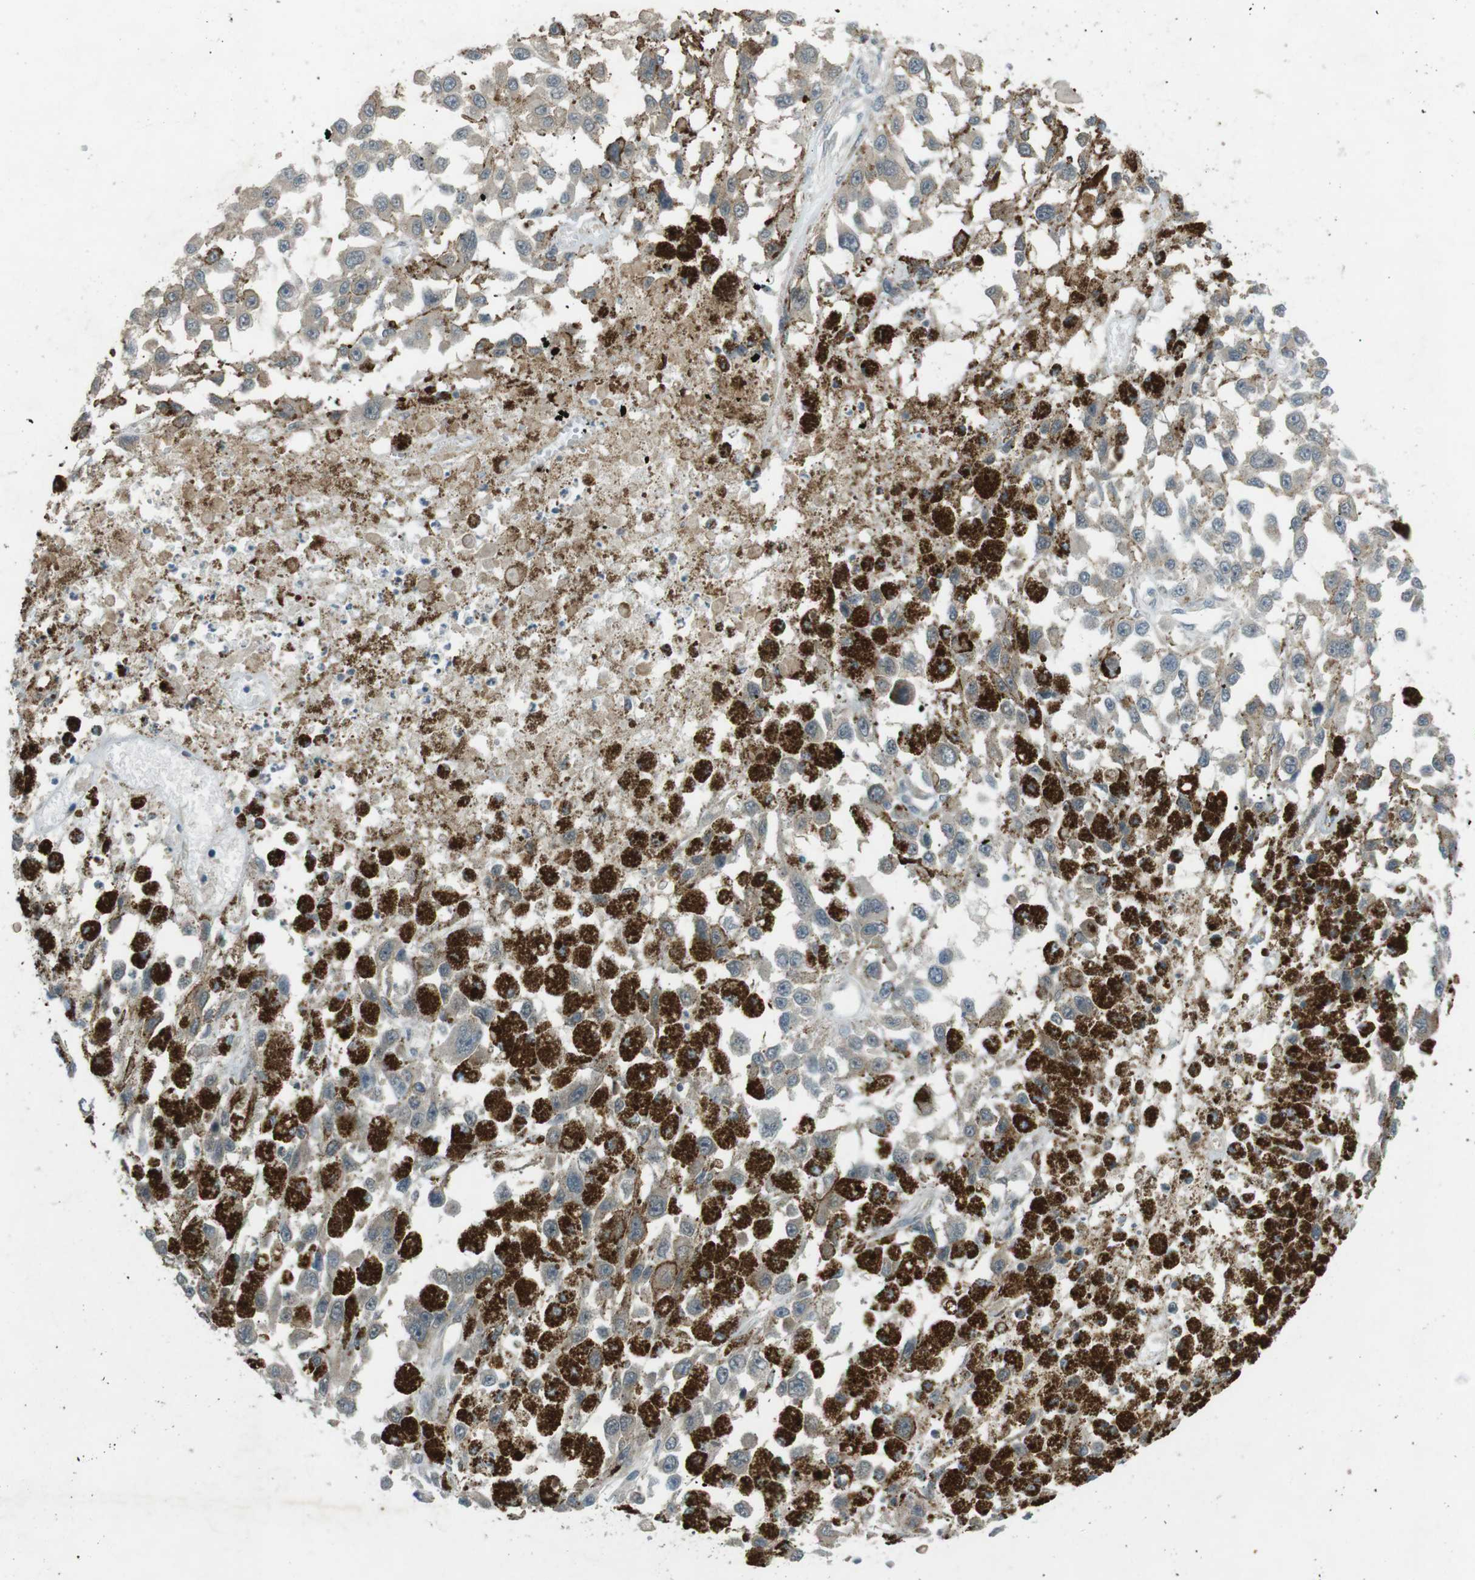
{"staining": {"intensity": "weak", "quantity": "25%-75%", "location": "cytoplasmic/membranous"}, "tissue": "melanoma", "cell_type": "Tumor cells", "image_type": "cancer", "snomed": [{"axis": "morphology", "description": "Malignant melanoma, Metastatic site"}, {"axis": "topography", "description": "Lymph node"}], "caption": "Melanoma tissue shows weak cytoplasmic/membranous expression in about 25%-75% of tumor cells The protein is shown in brown color, while the nuclei are stained blue.", "gene": "TMEM41B", "patient": {"sex": "male", "age": 59}}